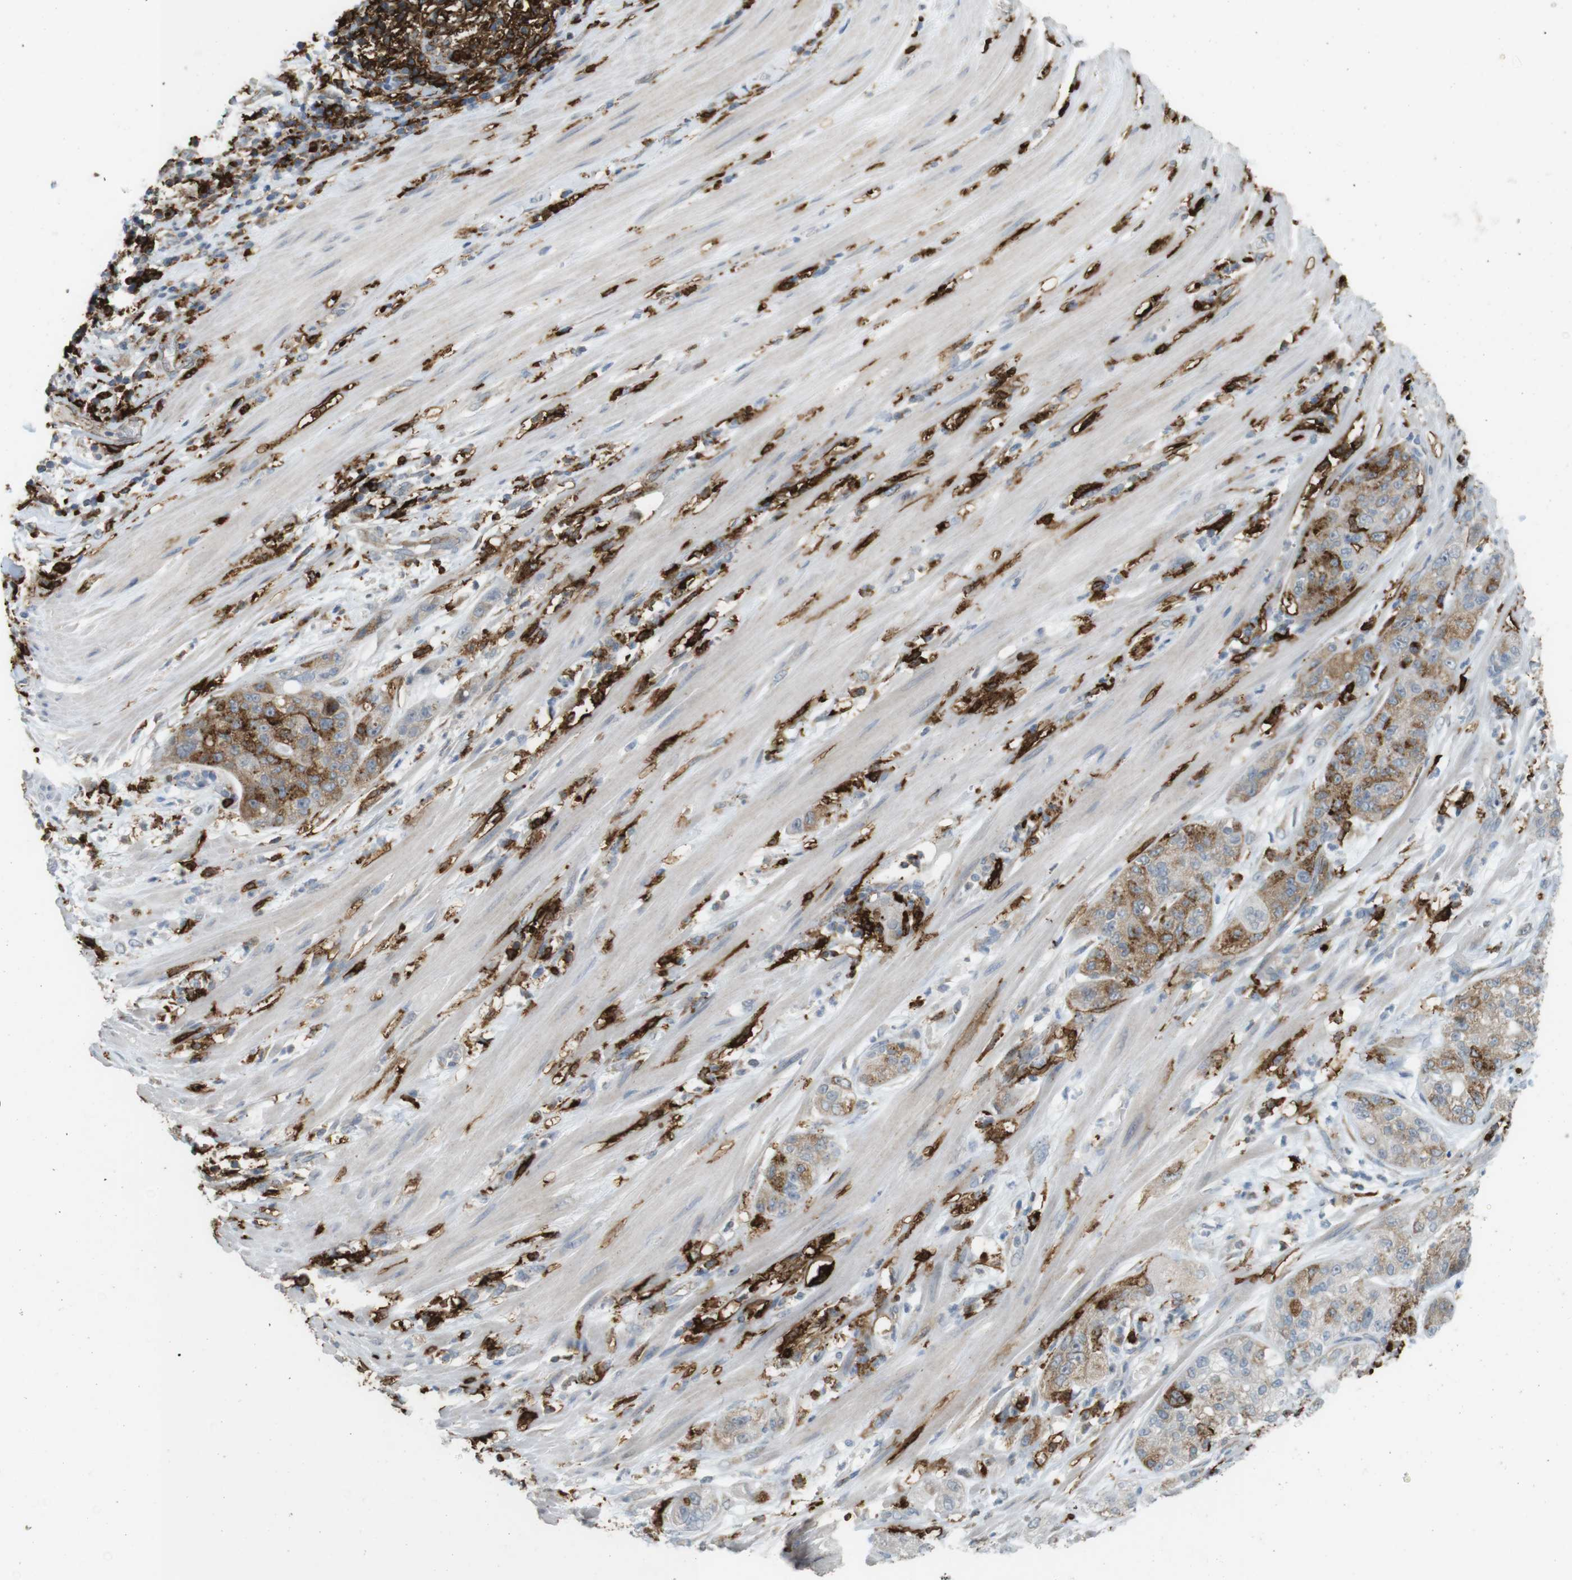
{"staining": {"intensity": "moderate", "quantity": ">75%", "location": "cytoplasmic/membranous"}, "tissue": "pancreatic cancer", "cell_type": "Tumor cells", "image_type": "cancer", "snomed": [{"axis": "morphology", "description": "Adenocarcinoma, NOS"}, {"axis": "topography", "description": "Pancreas"}], "caption": "Adenocarcinoma (pancreatic) tissue shows moderate cytoplasmic/membranous staining in approximately >75% of tumor cells, visualized by immunohistochemistry.", "gene": "HLA-DRA", "patient": {"sex": "female", "age": 78}}